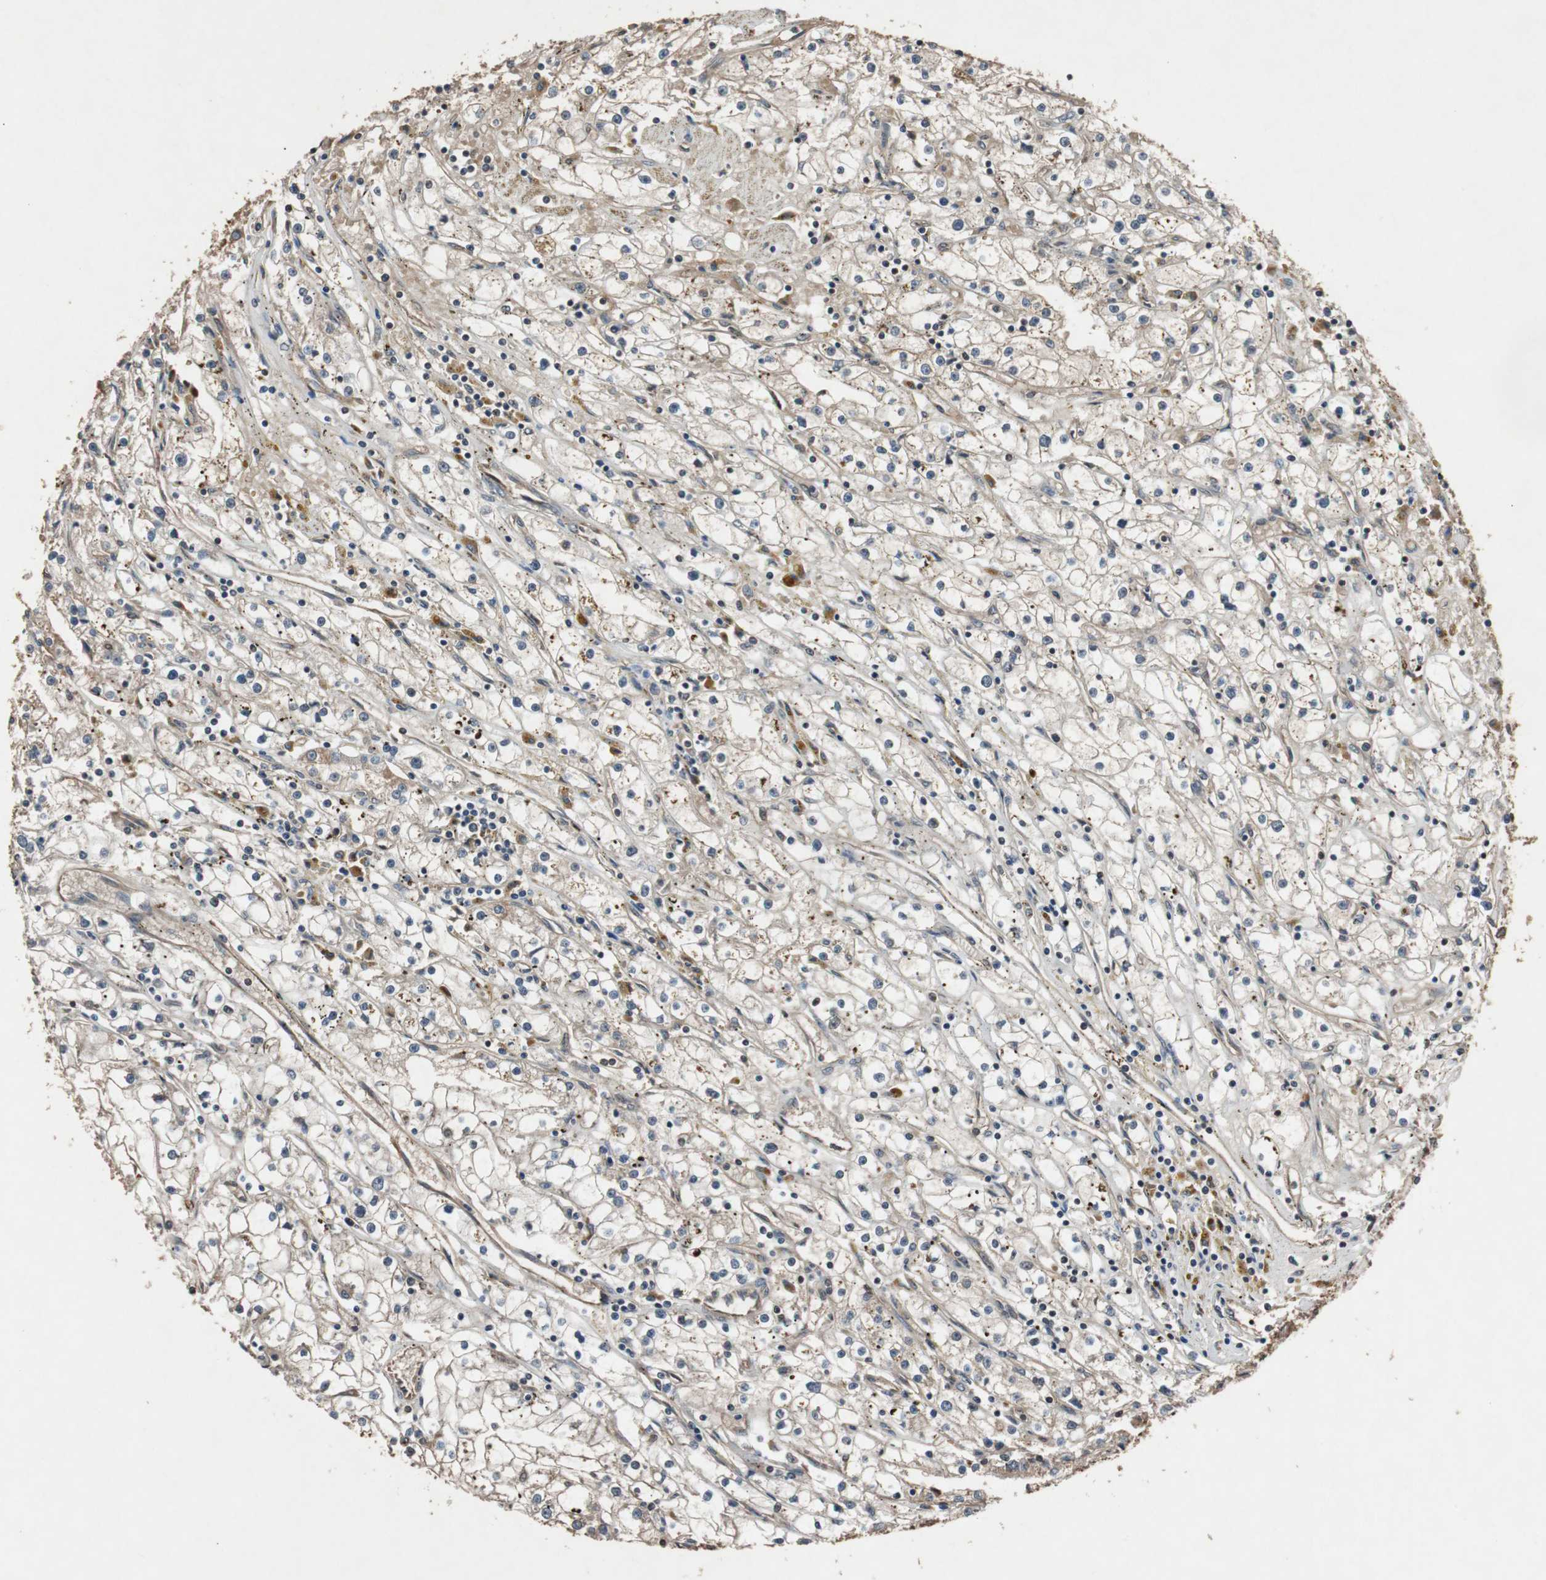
{"staining": {"intensity": "negative", "quantity": "none", "location": "none"}, "tissue": "renal cancer", "cell_type": "Tumor cells", "image_type": "cancer", "snomed": [{"axis": "morphology", "description": "Adenocarcinoma, NOS"}, {"axis": "topography", "description": "Kidney"}], "caption": "Tumor cells are negative for brown protein staining in renal cancer. (DAB (3,3'-diaminobenzidine) immunohistochemistry (IHC) with hematoxylin counter stain).", "gene": "SLIT2", "patient": {"sex": "male", "age": 56}}